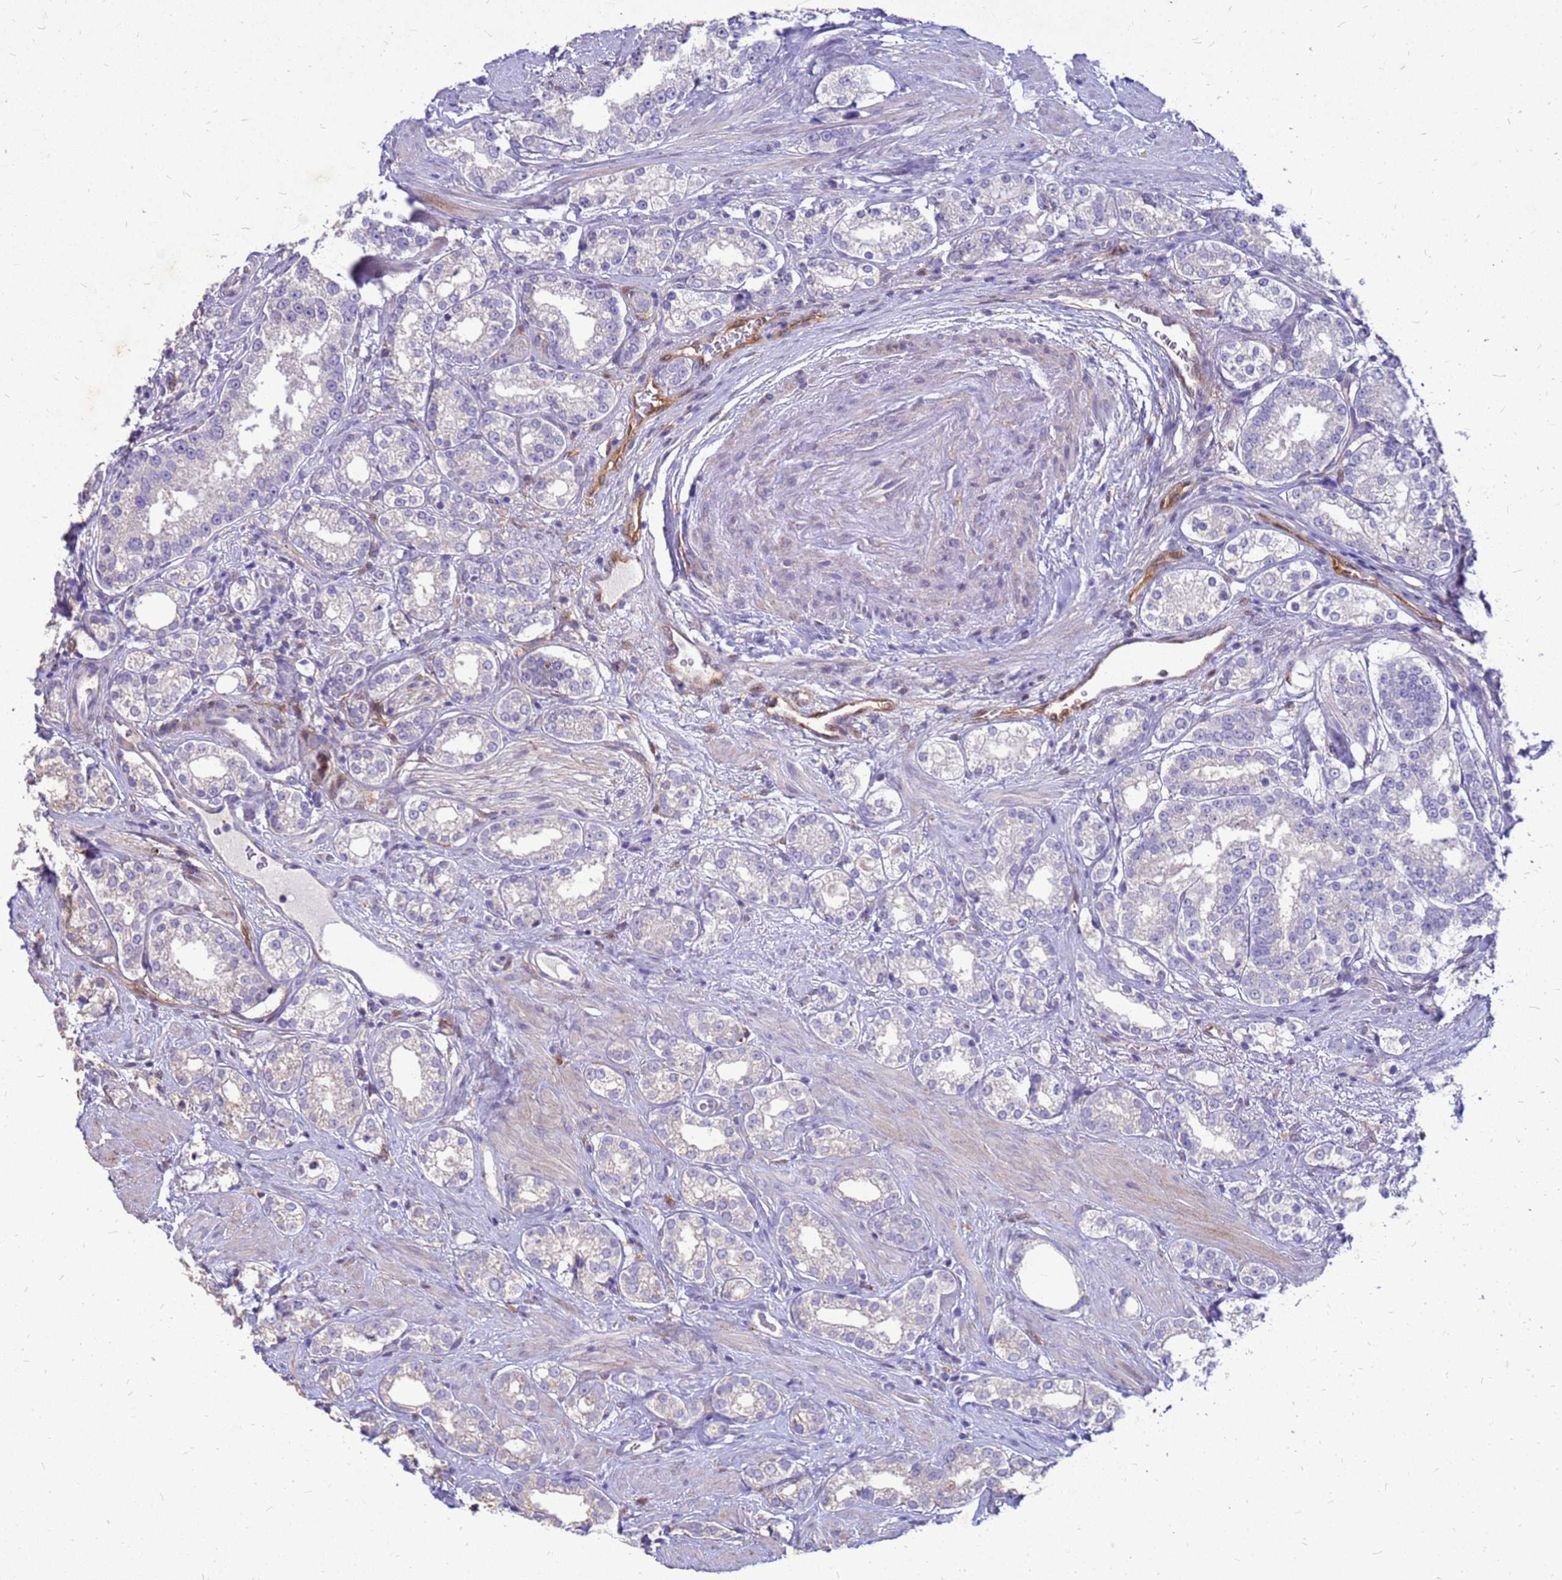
{"staining": {"intensity": "negative", "quantity": "none", "location": "none"}, "tissue": "prostate cancer", "cell_type": "Tumor cells", "image_type": "cancer", "snomed": [{"axis": "morphology", "description": "Normal tissue, NOS"}, {"axis": "morphology", "description": "Adenocarcinoma, High grade"}, {"axis": "topography", "description": "Prostate"}], "caption": "This is an immunohistochemistry photomicrograph of adenocarcinoma (high-grade) (prostate). There is no staining in tumor cells.", "gene": "AKR1C1", "patient": {"sex": "male", "age": 83}}